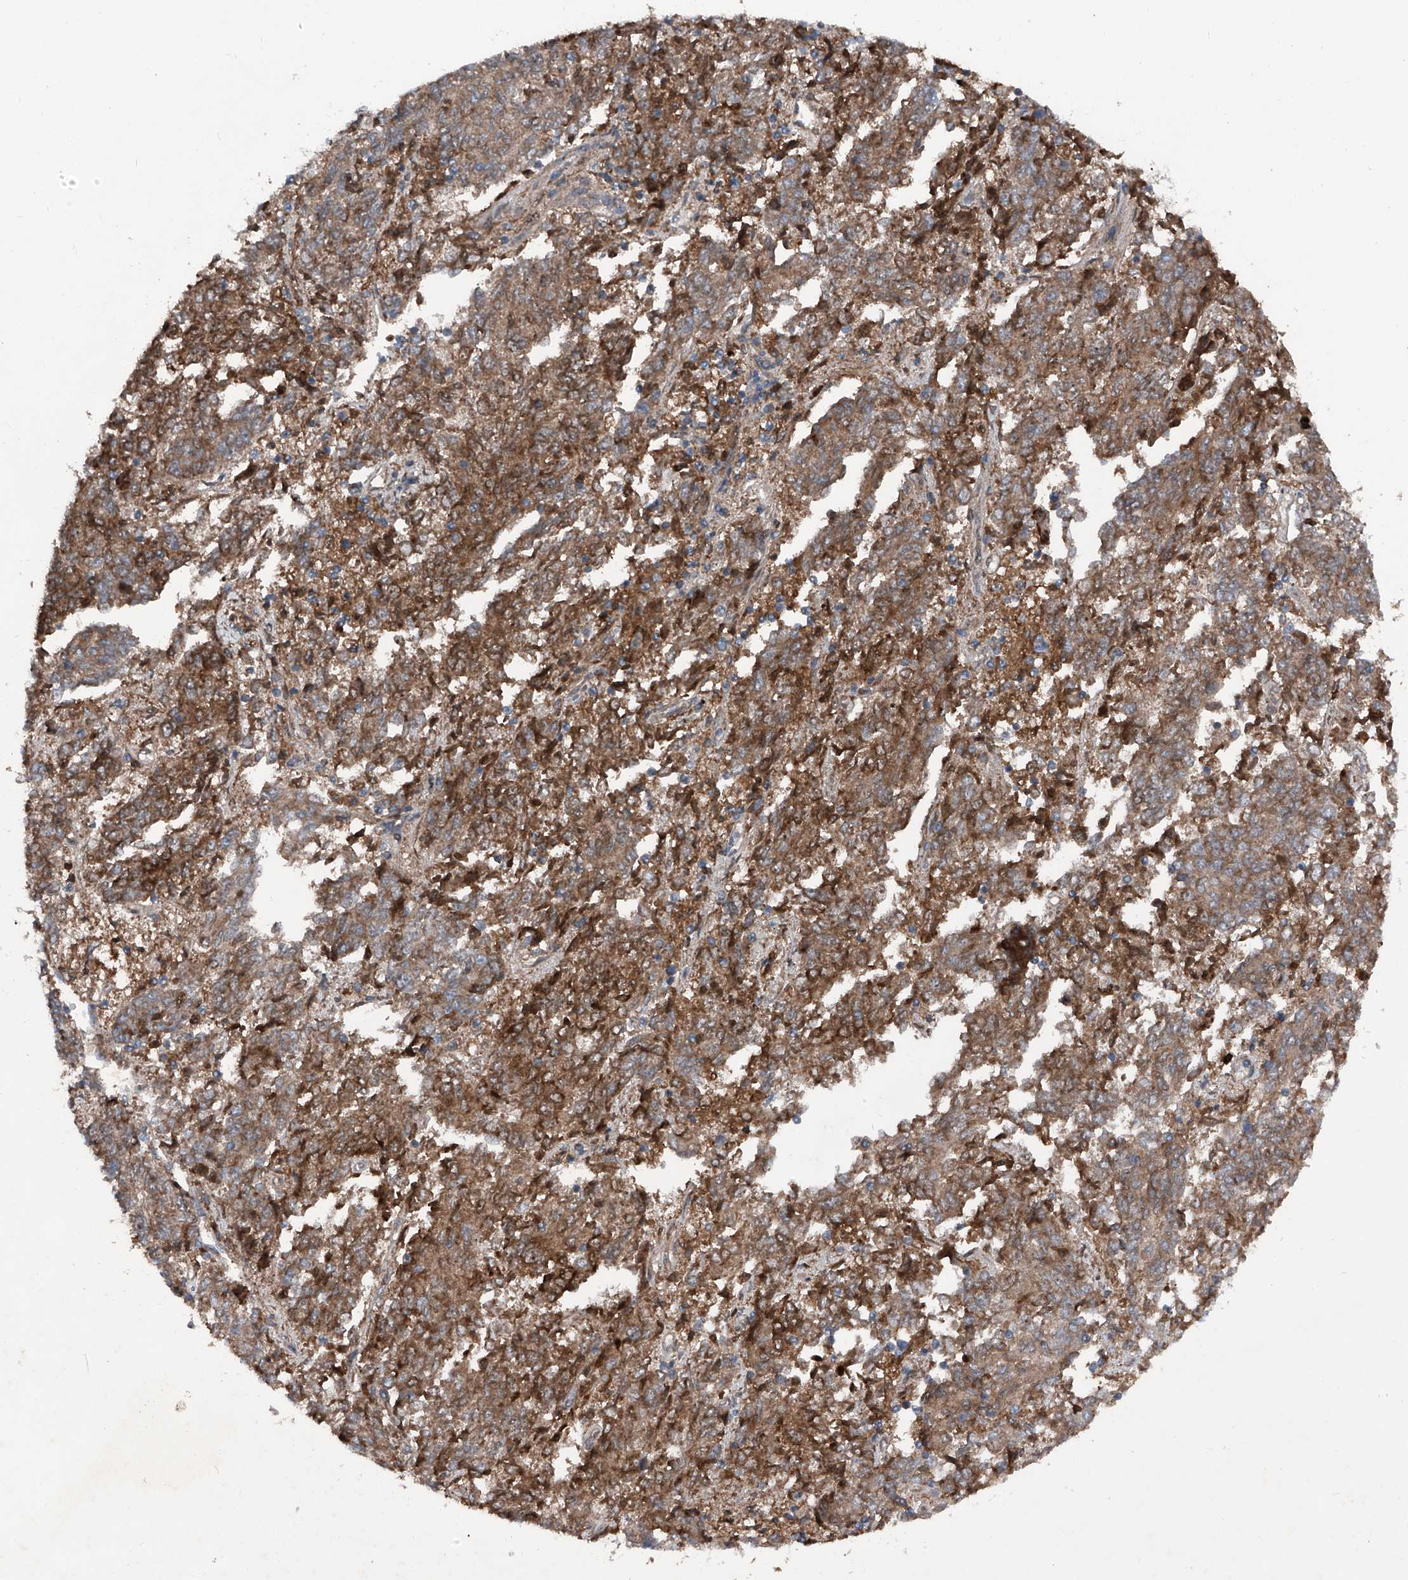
{"staining": {"intensity": "moderate", "quantity": ">75%", "location": "cytoplasmic/membranous"}, "tissue": "endometrial cancer", "cell_type": "Tumor cells", "image_type": "cancer", "snomed": [{"axis": "morphology", "description": "Adenocarcinoma, NOS"}, {"axis": "topography", "description": "Endometrium"}], "caption": "DAB (3,3'-diaminobenzidine) immunohistochemical staining of endometrial cancer (adenocarcinoma) shows moderate cytoplasmic/membranous protein expression in about >75% of tumor cells.", "gene": "DAD1", "patient": {"sex": "female", "age": 80}}